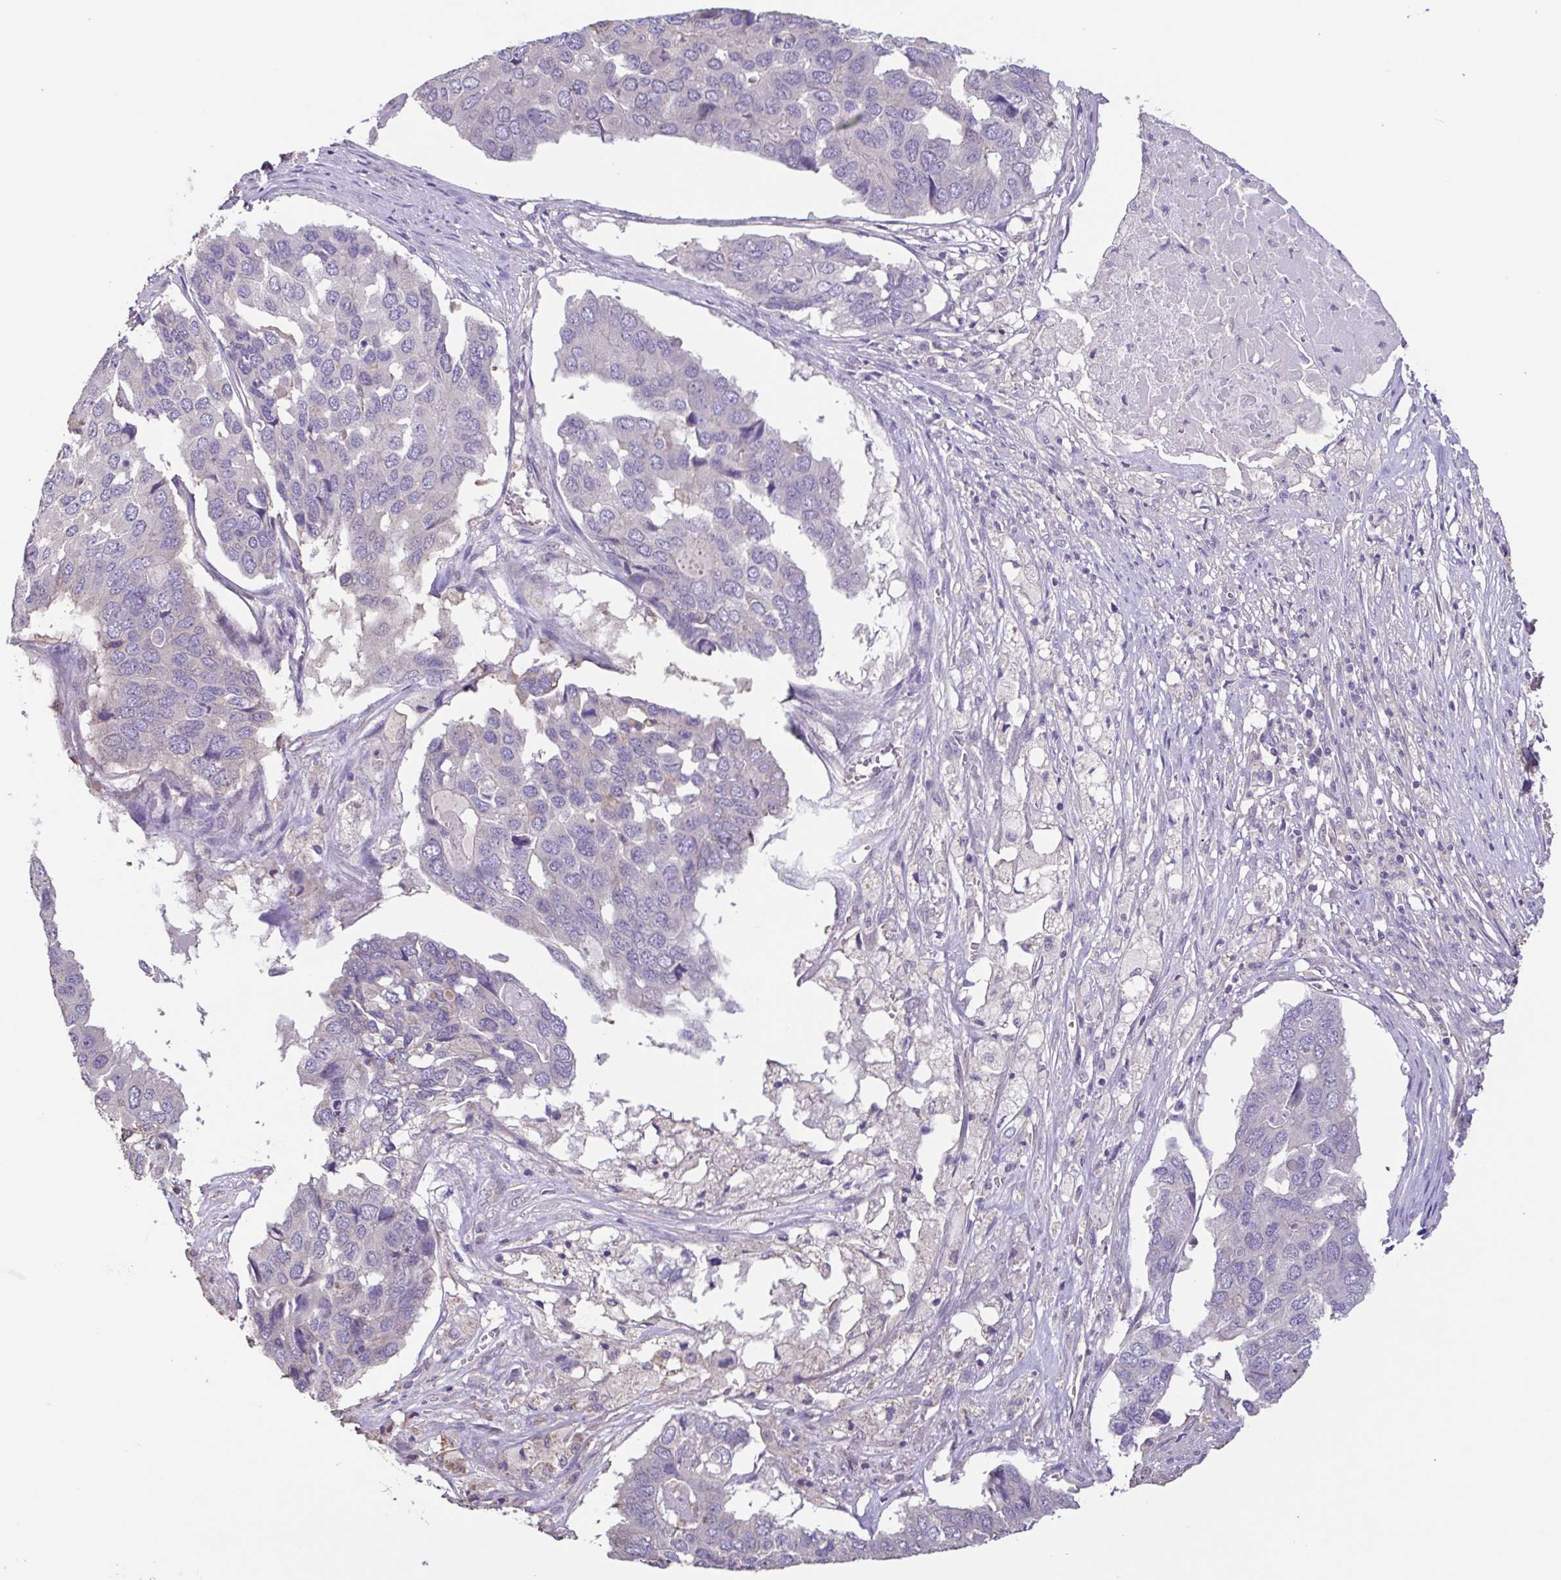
{"staining": {"intensity": "negative", "quantity": "none", "location": "none"}, "tissue": "pancreatic cancer", "cell_type": "Tumor cells", "image_type": "cancer", "snomed": [{"axis": "morphology", "description": "Adenocarcinoma, NOS"}, {"axis": "topography", "description": "Pancreas"}], "caption": "Pancreatic cancer (adenocarcinoma) stained for a protein using IHC displays no expression tumor cells.", "gene": "ACTRT2", "patient": {"sex": "male", "age": 50}}